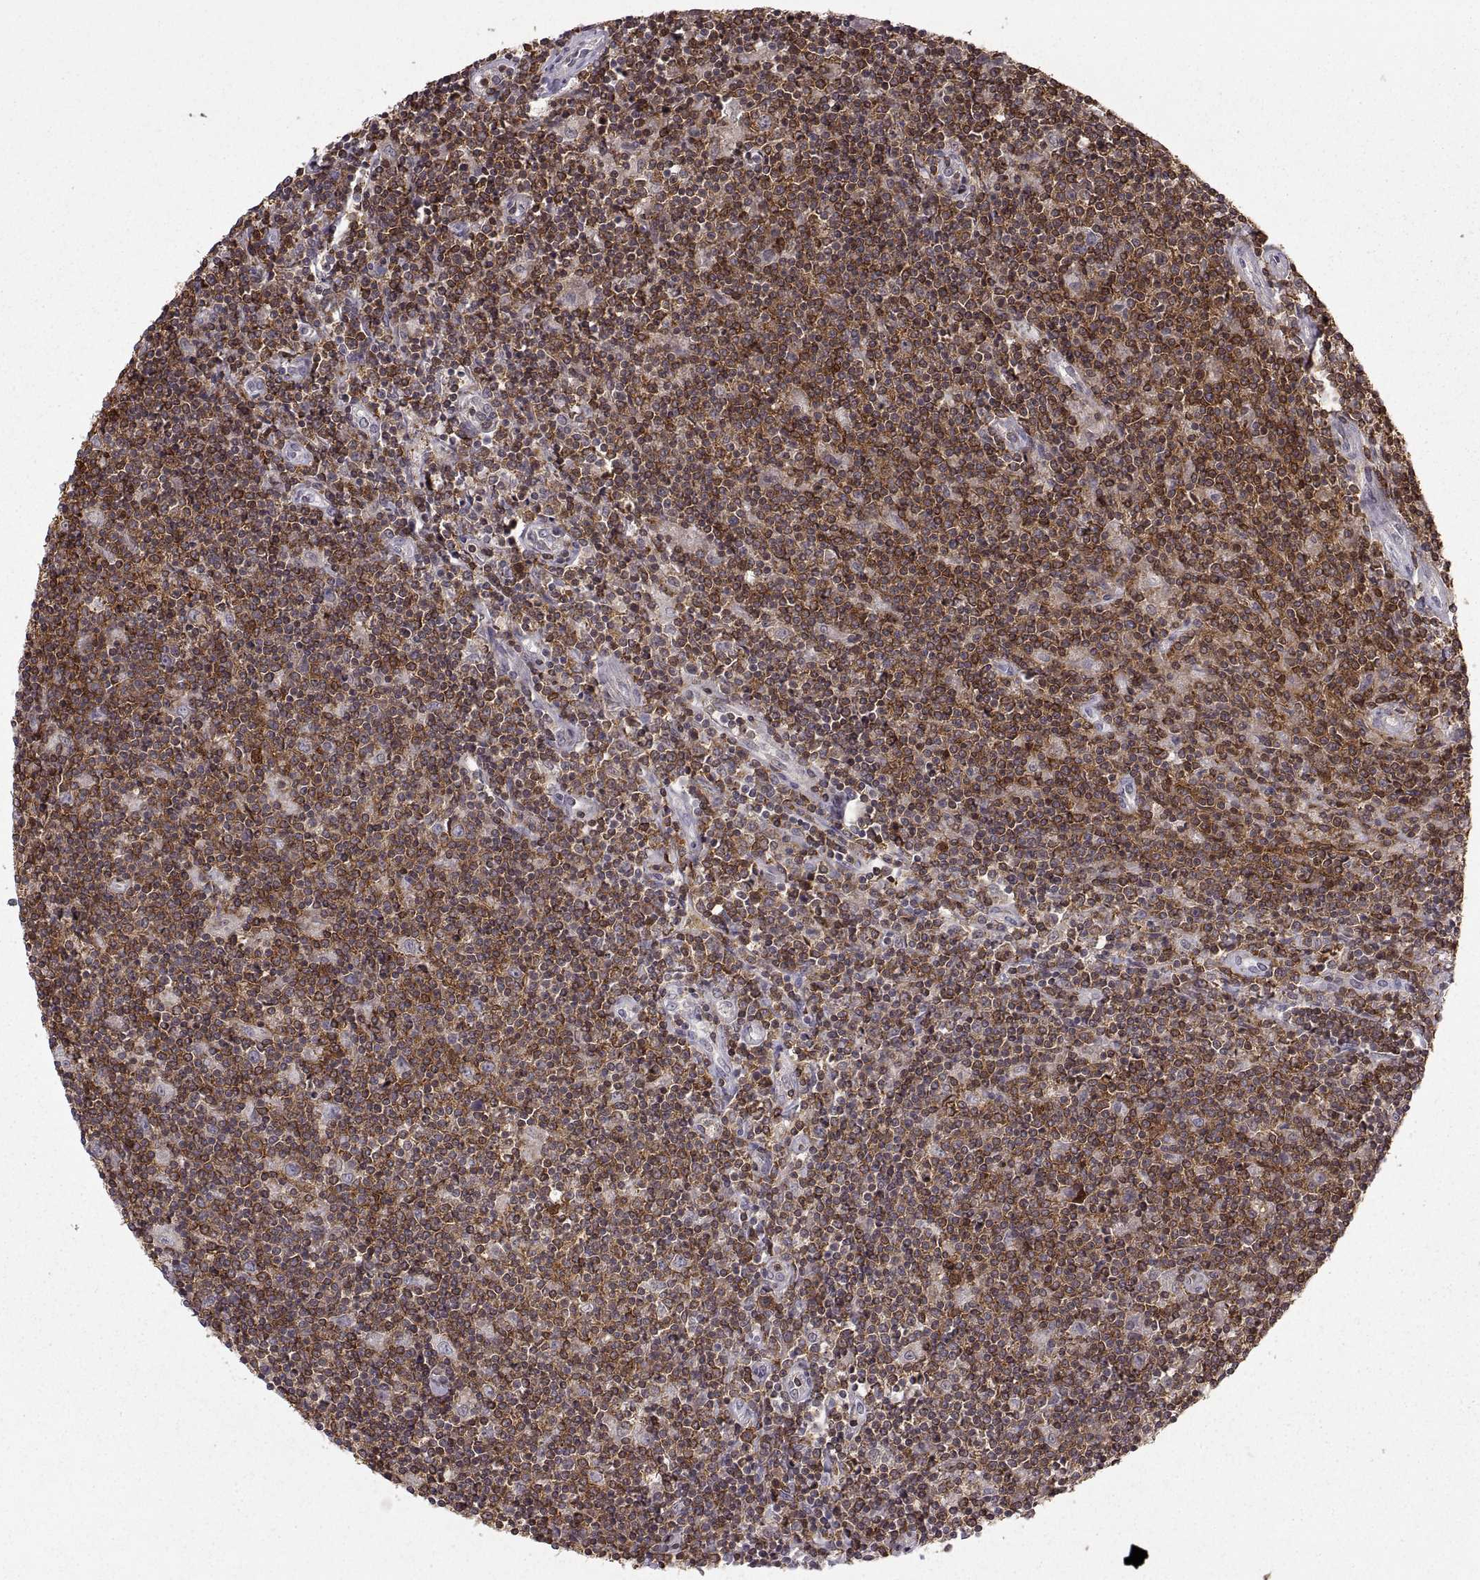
{"staining": {"intensity": "negative", "quantity": "none", "location": "none"}, "tissue": "lymphoma", "cell_type": "Tumor cells", "image_type": "cancer", "snomed": [{"axis": "morphology", "description": "Hodgkin's disease, NOS"}, {"axis": "topography", "description": "Lymph node"}], "caption": "This is a image of immunohistochemistry (IHC) staining of Hodgkin's disease, which shows no staining in tumor cells. Nuclei are stained in blue.", "gene": "EZR", "patient": {"sex": "male", "age": 40}}